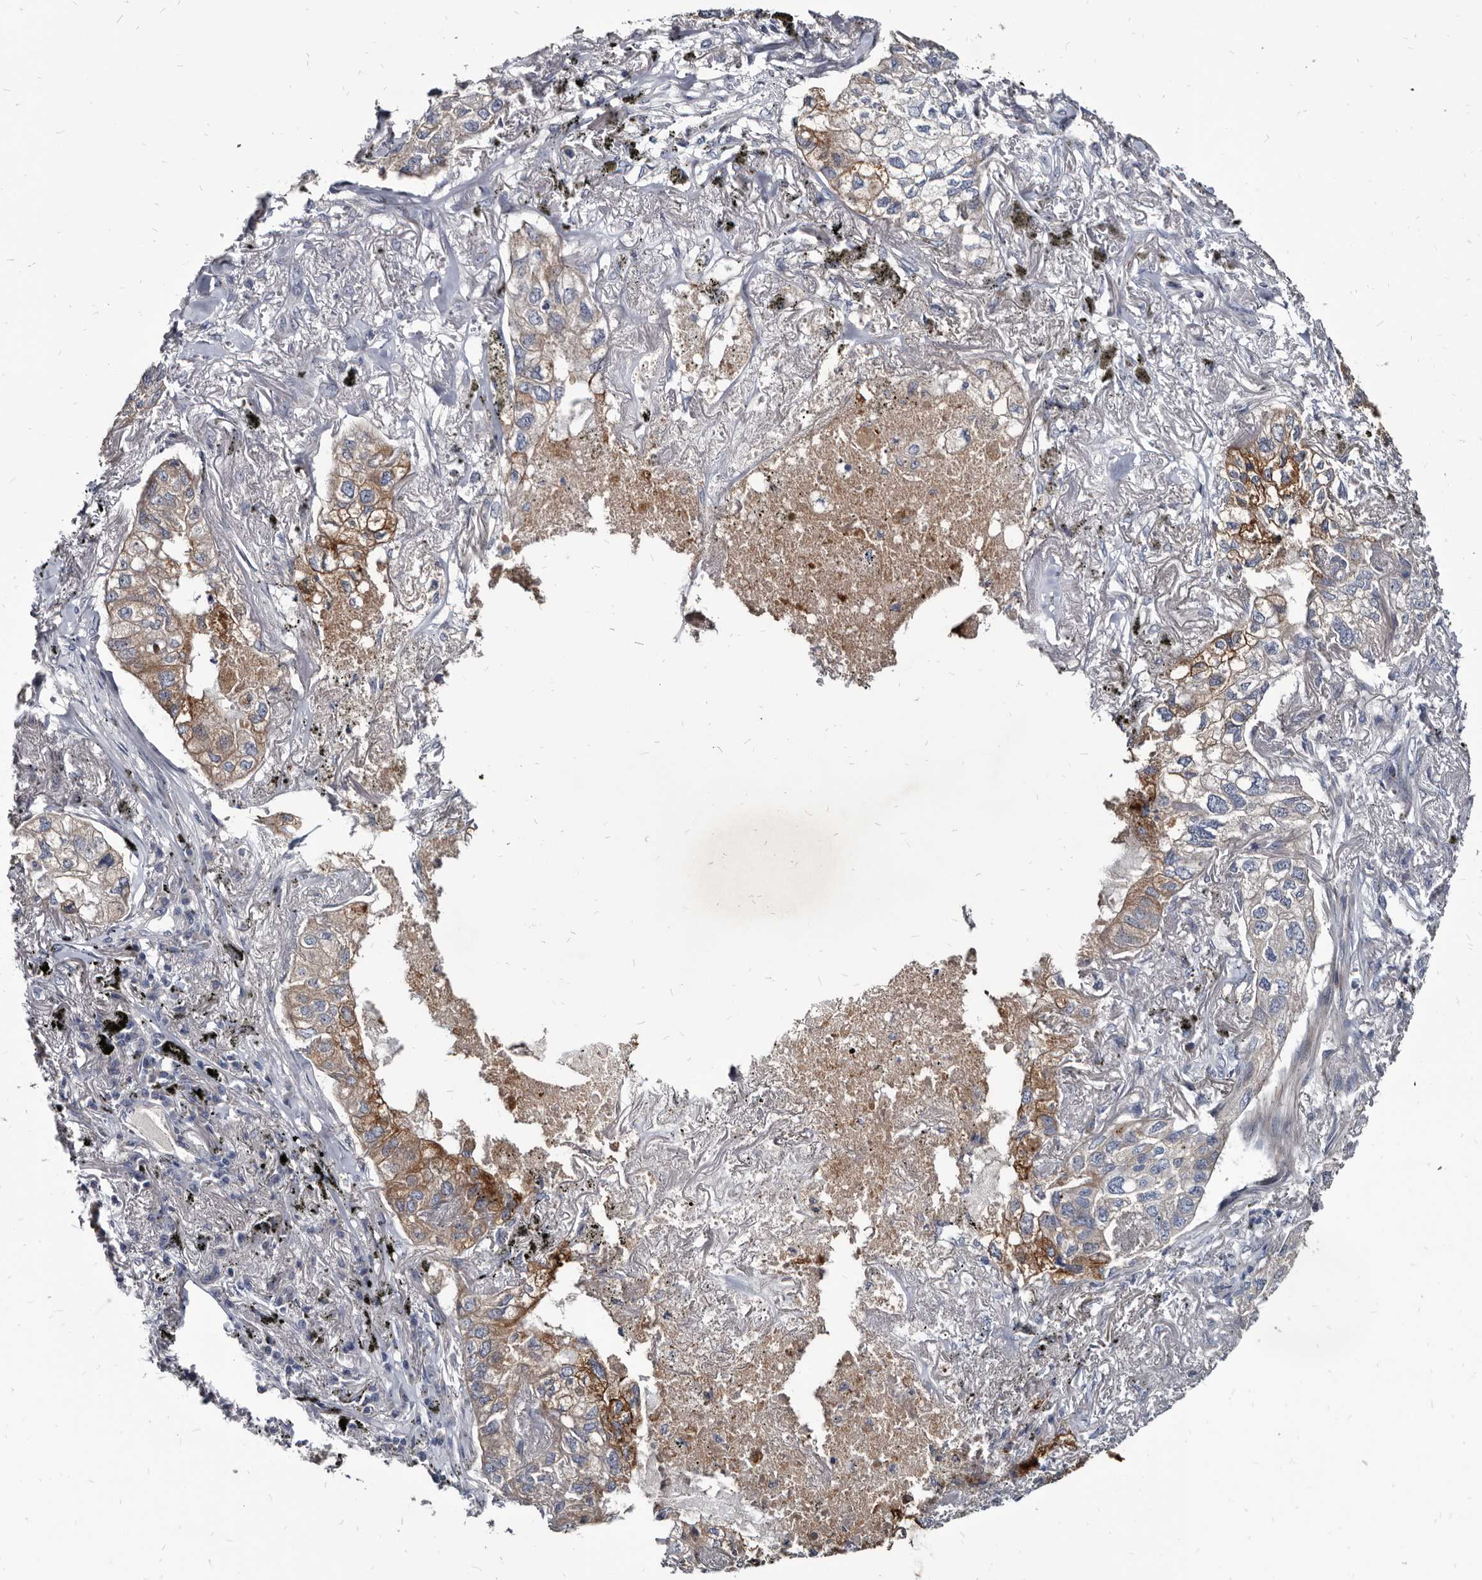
{"staining": {"intensity": "moderate", "quantity": "<25%", "location": "cytoplasmic/membranous"}, "tissue": "lung cancer", "cell_type": "Tumor cells", "image_type": "cancer", "snomed": [{"axis": "morphology", "description": "Adenocarcinoma, NOS"}, {"axis": "topography", "description": "Lung"}], "caption": "An image of human lung cancer (adenocarcinoma) stained for a protein exhibits moderate cytoplasmic/membranous brown staining in tumor cells.", "gene": "PRSS8", "patient": {"sex": "male", "age": 65}}